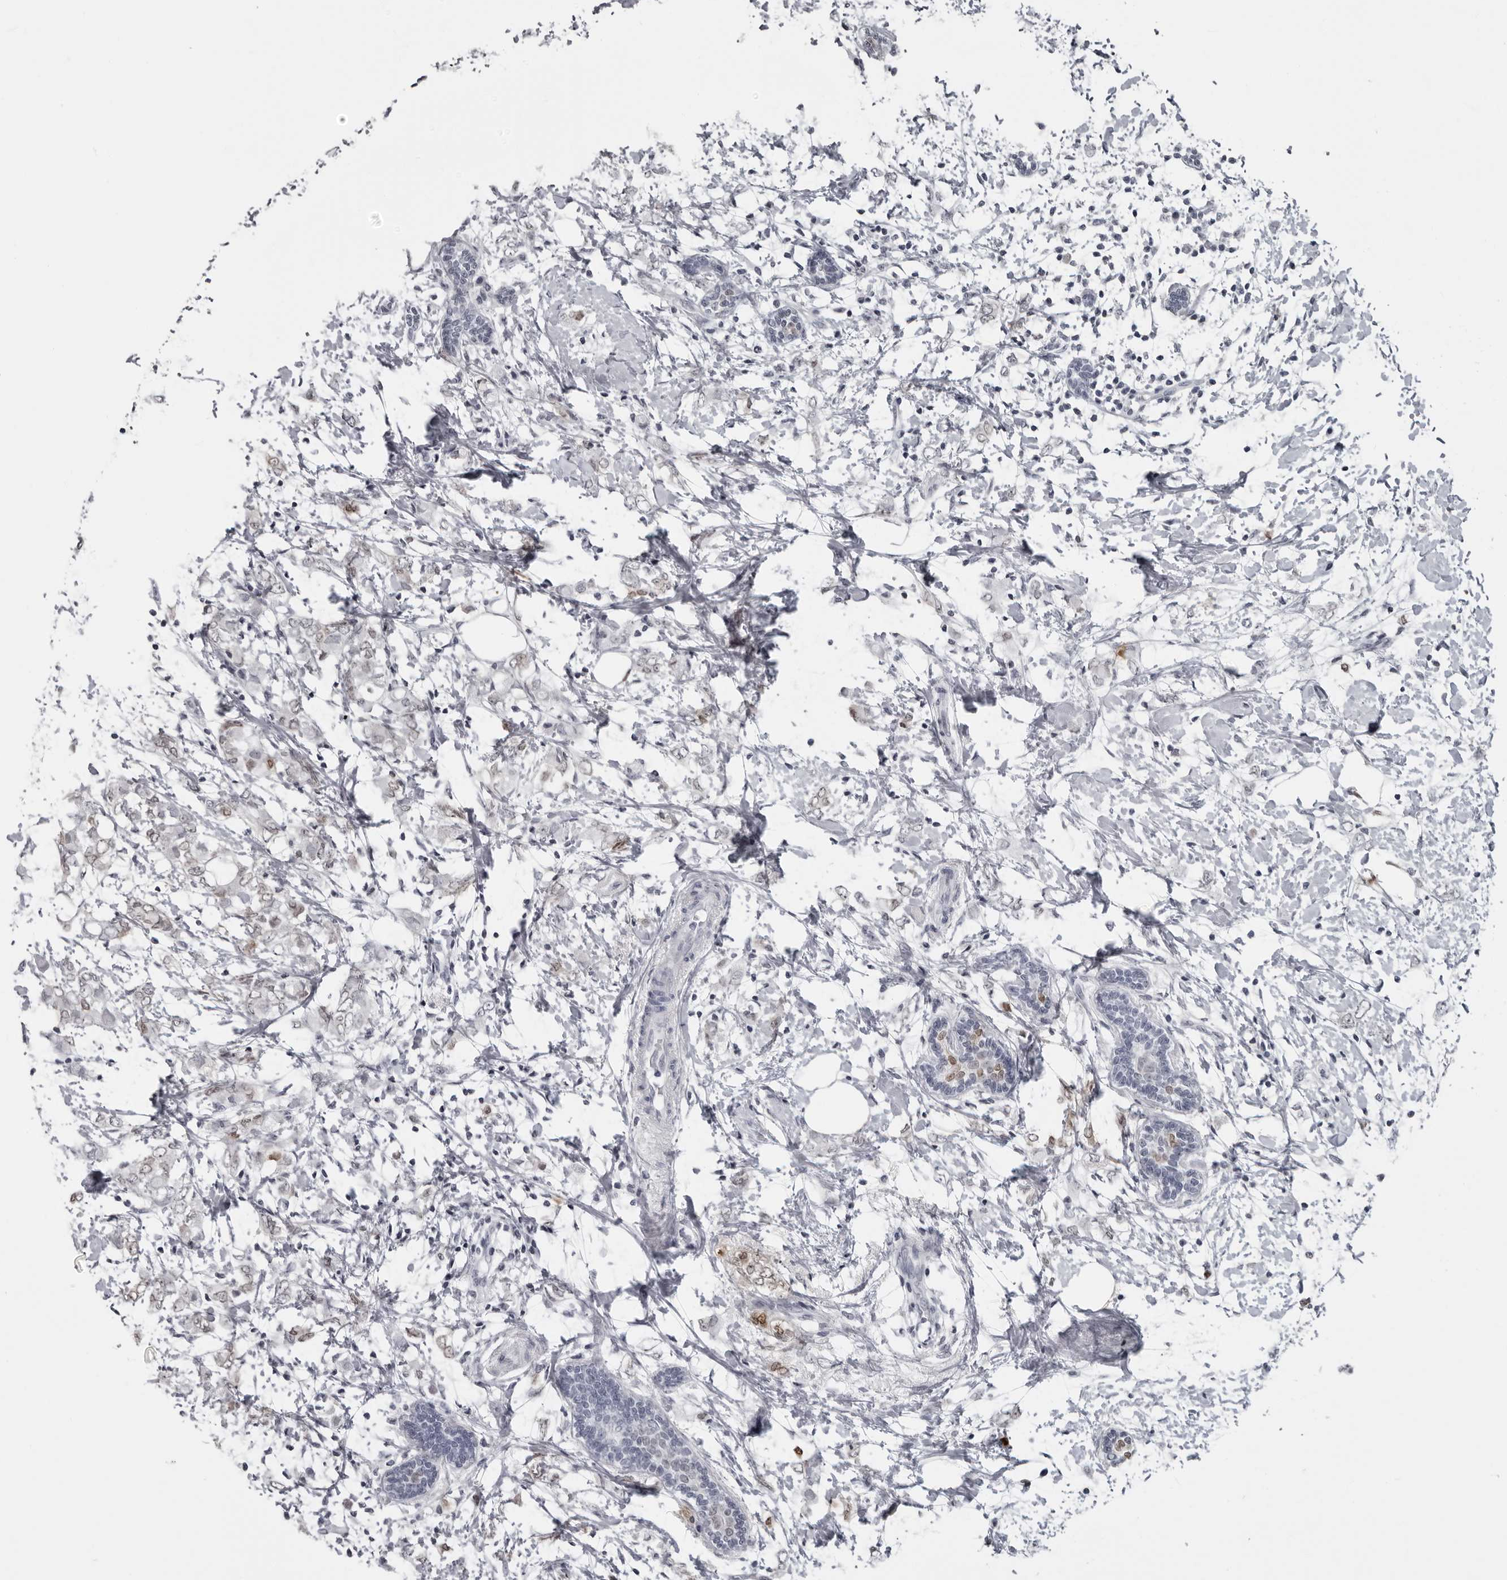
{"staining": {"intensity": "moderate", "quantity": "<25%", "location": "nuclear"}, "tissue": "breast cancer", "cell_type": "Tumor cells", "image_type": "cancer", "snomed": [{"axis": "morphology", "description": "Normal tissue, NOS"}, {"axis": "morphology", "description": "Lobular carcinoma"}, {"axis": "topography", "description": "Breast"}], "caption": "Tumor cells exhibit low levels of moderate nuclear expression in approximately <25% of cells in breast cancer.", "gene": "LZIC", "patient": {"sex": "female", "age": 47}}